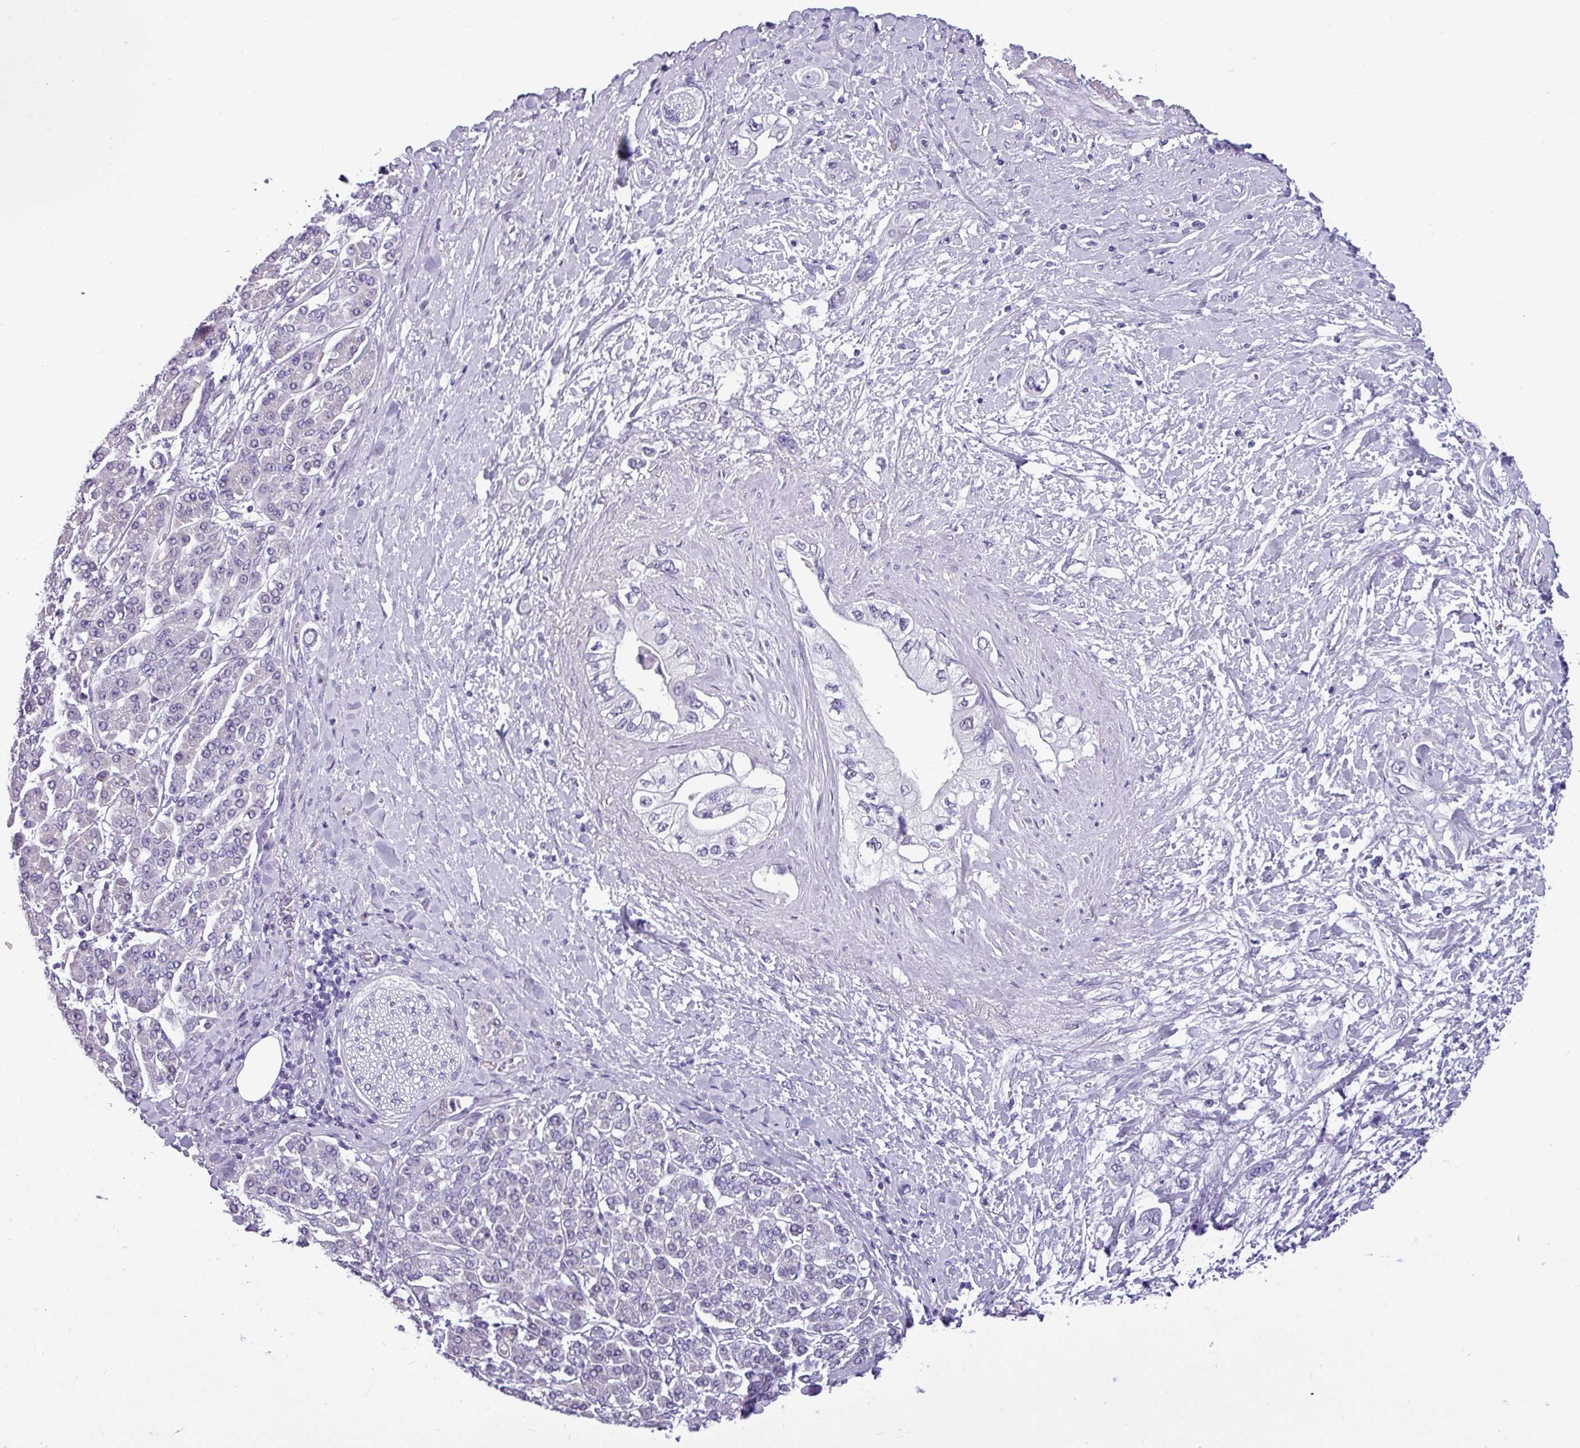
{"staining": {"intensity": "negative", "quantity": "none", "location": "none"}, "tissue": "pancreatic cancer", "cell_type": "Tumor cells", "image_type": "cancer", "snomed": [{"axis": "morphology", "description": "Inflammation, NOS"}, {"axis": "morphology", "description": "Adenocarcinoma, NOS"}, {"axis": "topography", "description": "Pancreas"}], "caption": "DAB (3,3'-diaminobenzidine) immunohistochemical staining of pancreatic cancer reveals no significant expression in tumor cells.", "gene": "SRGAP1", "patient": {"sex": "female", "age": 56}}